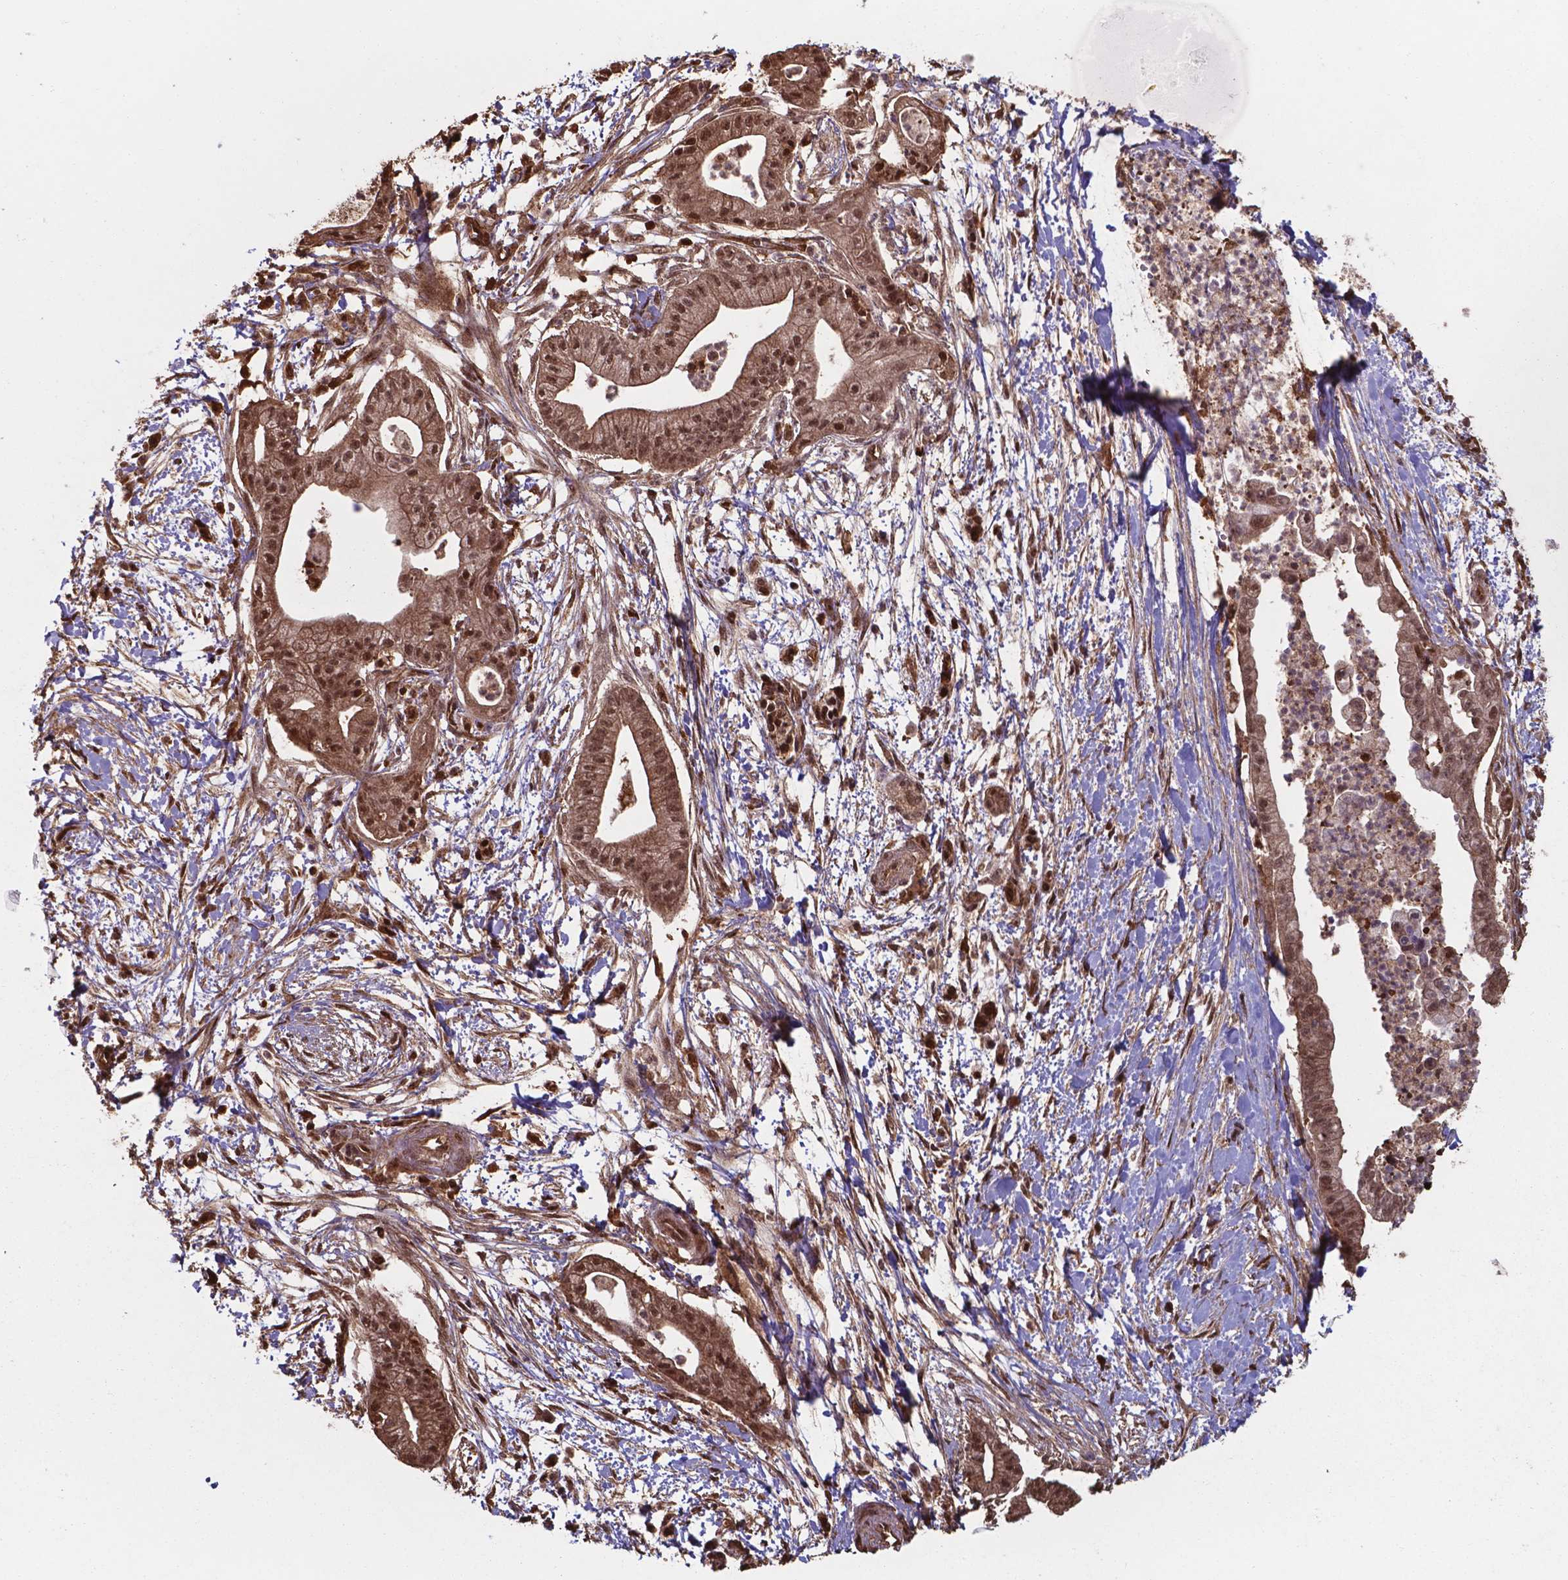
{"staining": {"intensity": "moderate", "quantity": ">75%", "location": "cytoplasmic/membranous,nuclear"}, "tissue": "pancreatic cancer", "cell_type": "Tumor cells", "image_type": "cancer", "snomed": [{"axis": "morphology", "description": "Normal tissue, NOS"}, {"axis": "morphology", "description": "Adenocarcinoma, NOS"}, {"axis": "topography", "description": "Lymph node"}, {"axis": "topography", "description": "Pancreas"}], "caption": "Immunohistochemical staining of human pancreatic cancer demonstrates moderate cytoplasmic/membranous and nuclear protein expression in about >75% of tumor cells. The staining was performed using DAB, with brown indicating positive protein expression. Nuclei are stained blue with hematoxylin.", "gene": "CHP2", "patient": {"sex": "female", "age": 58}}